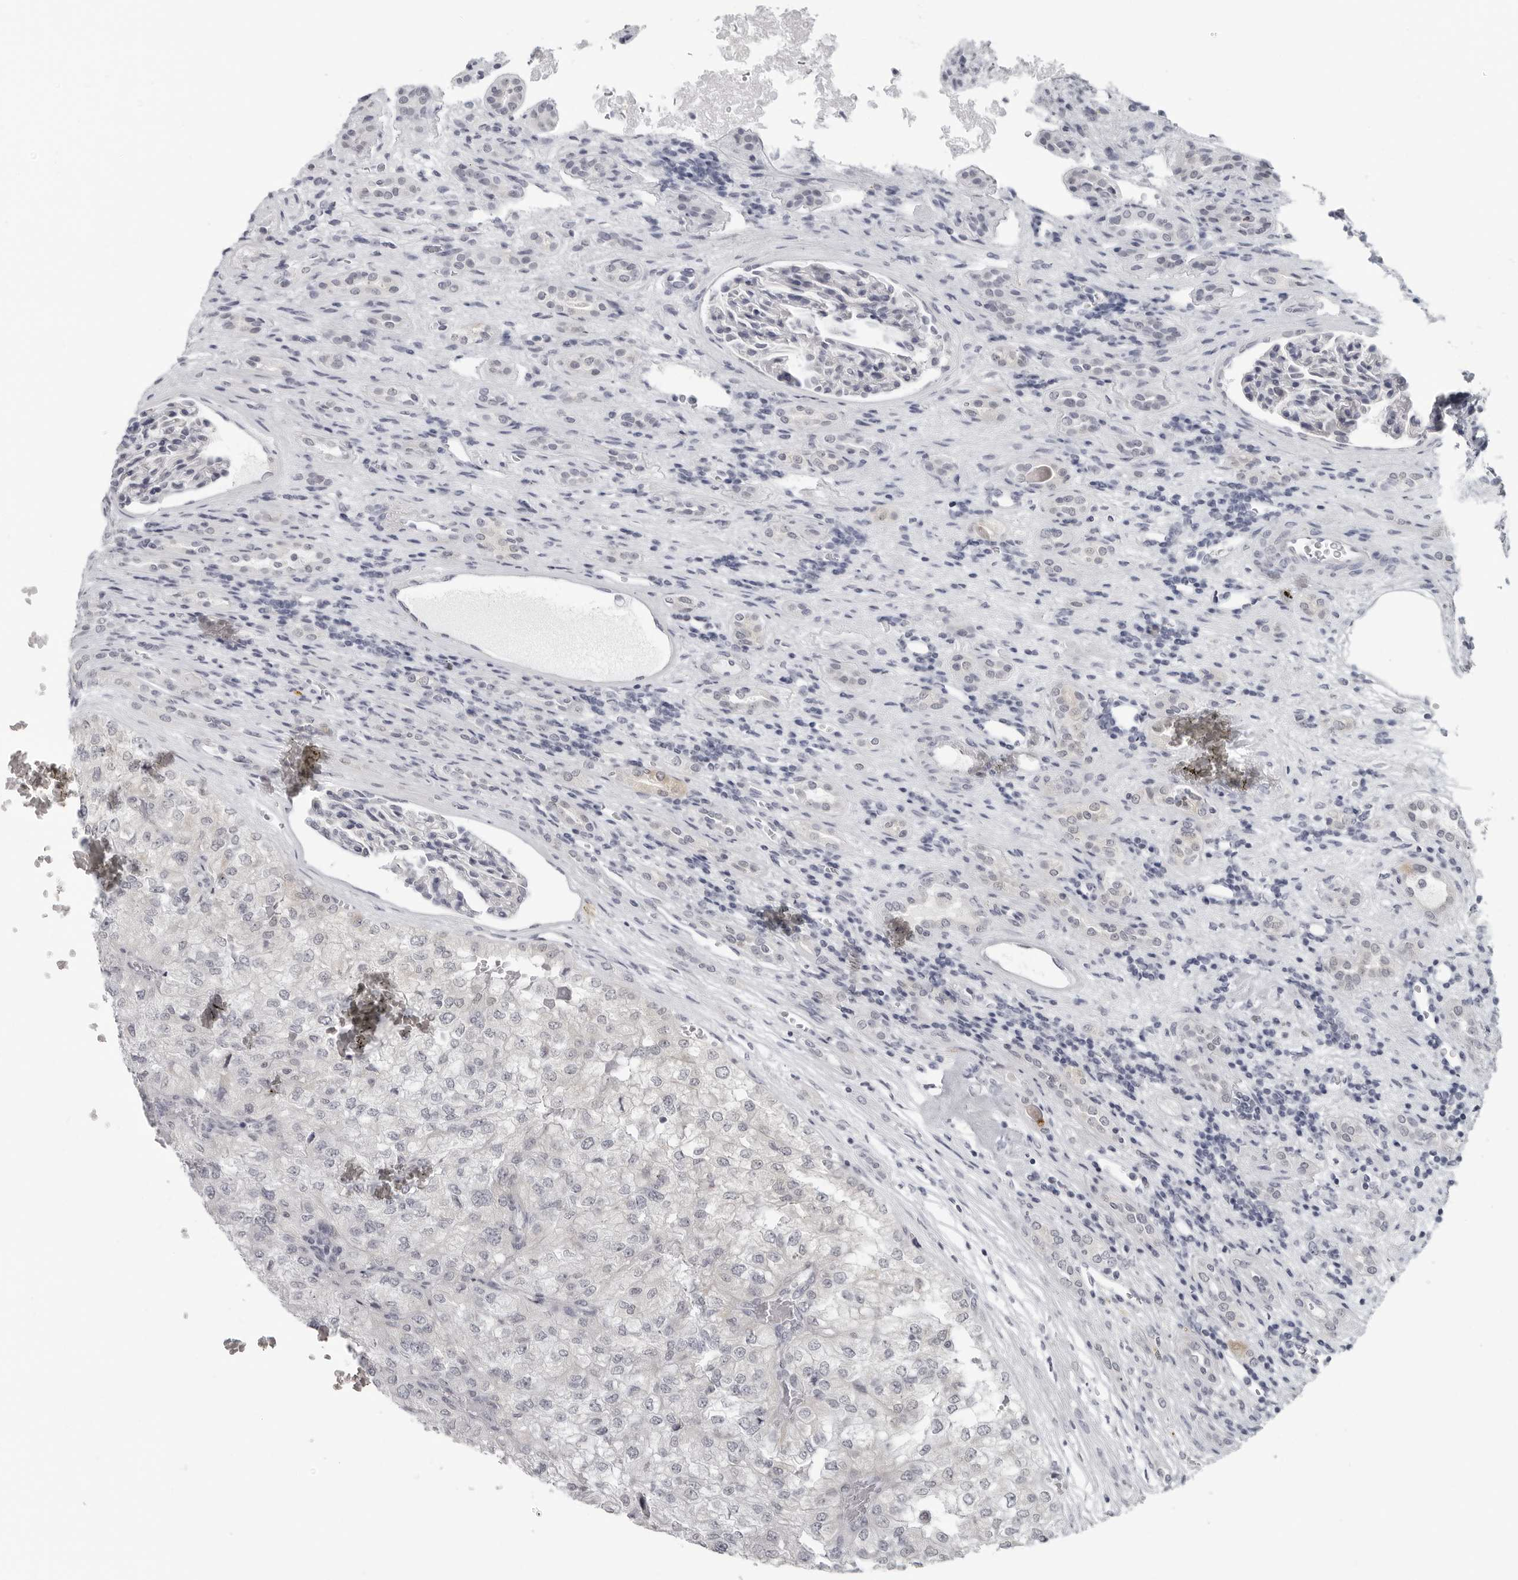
{"staining": {"intensity": "negative", "quantity": "none", "location": "none"}, "tissue": "renal cancer", "cell_type": "Tumor cells", "image_type": "cancer", "snomed": [{"axis": "morphology", "description": "Adenocarcinoma, NOS"}, {"axis": "topography", "description": "Kidney"}], "caption": "This is an immunohistochemistry (IHC) photomicrograph of renal cancer. There is no staining in tumor cells.", "gene": "OPLAH", "patient": {"sex": "female", "age": 54}}